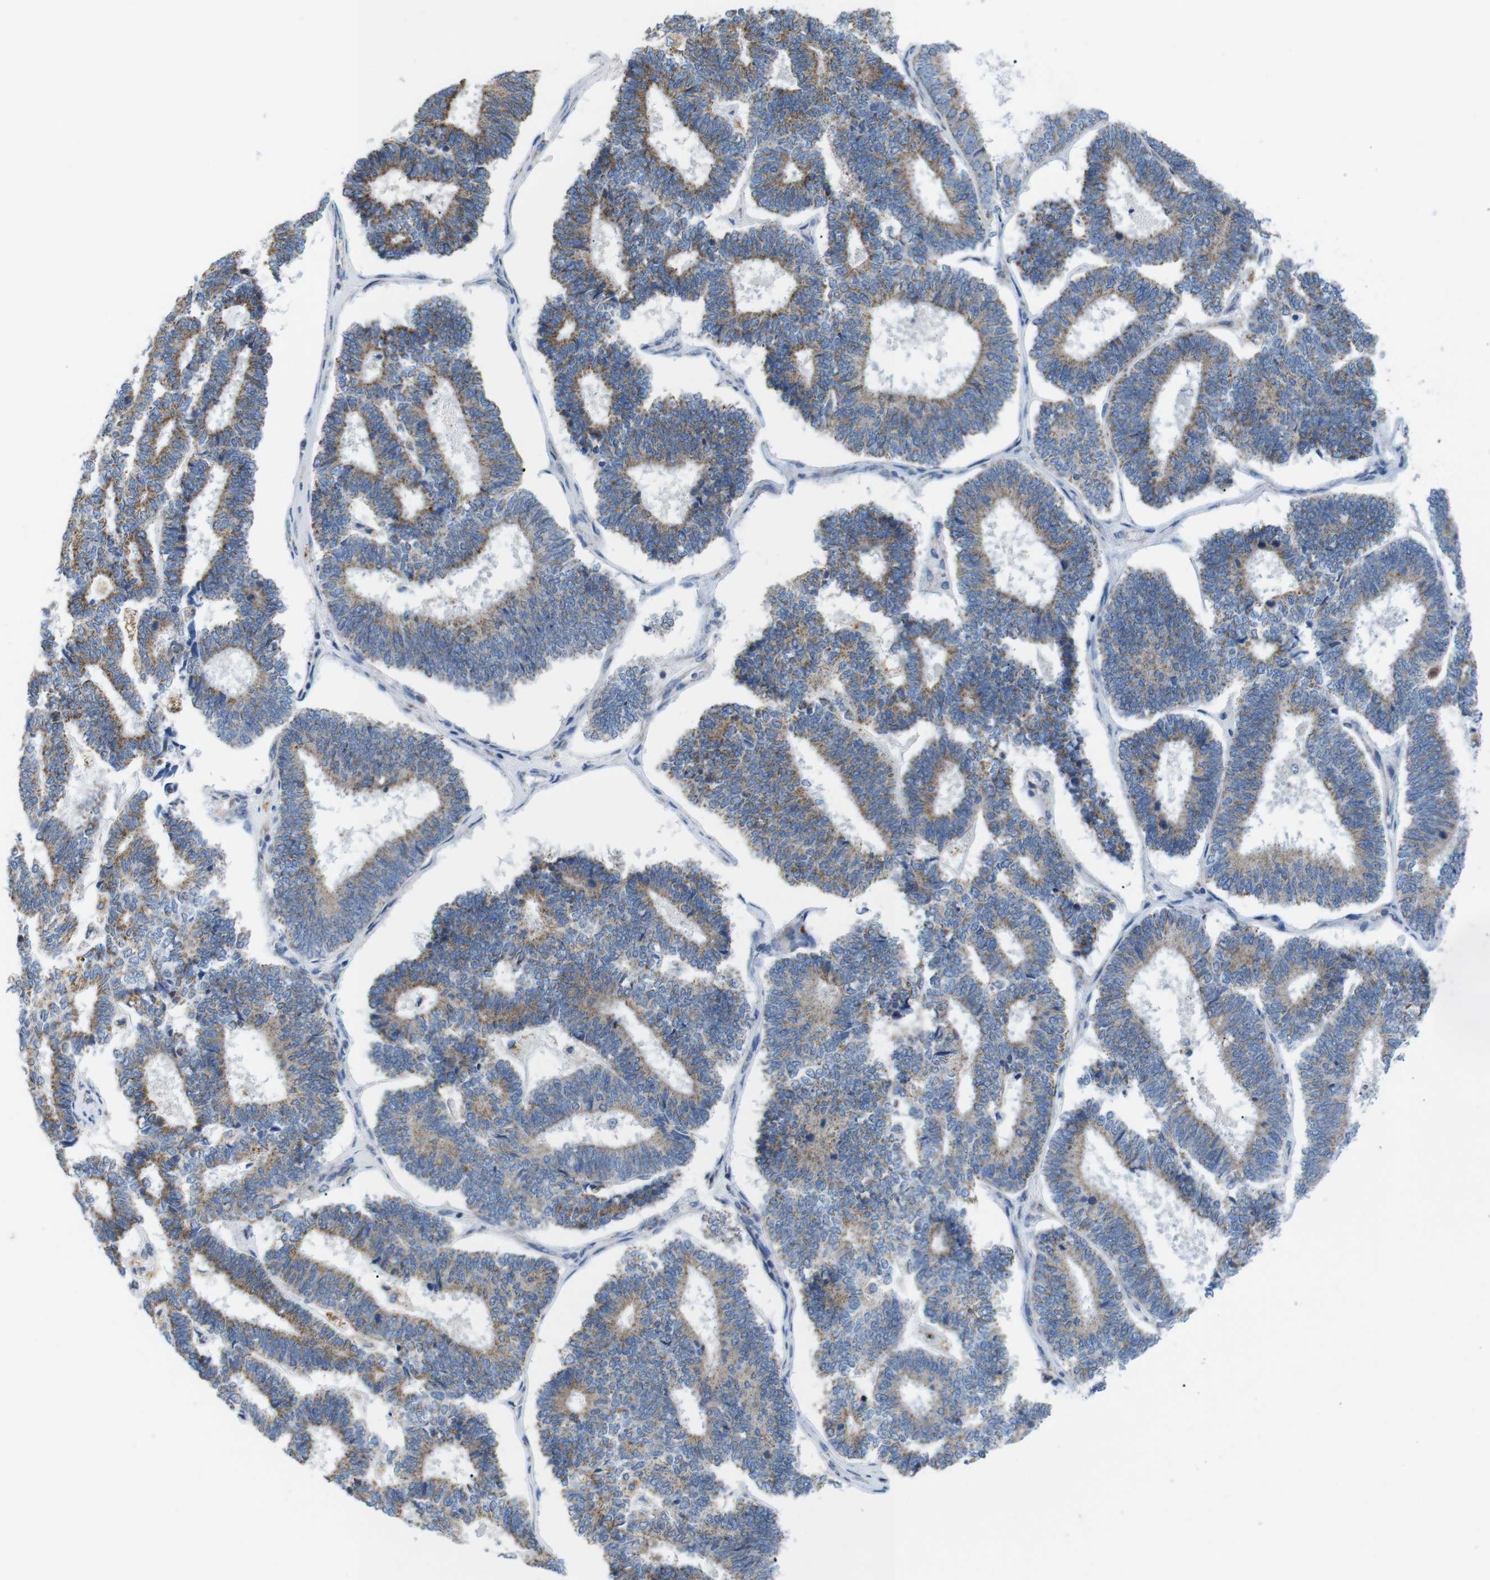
{"staining": {"intensity": "moderate", "quantity": ">75%", "location": "cytoplasmic/membranous"}, "tissue": "endometrial cancer", "cell_type": "Tumor cells", "image_type": "cancer", "snomed": [{"axis": "morphology", "description": "Adenocarcinoma, NOS"}, {"axis": "topography", "description": "Endometrium"}], "caption": "A photomicrograph of human adenocarcinoma (endometrial) stained for a protein reveals moderate cytoplasmic/membranous brown staining in tumor cells.", "gene": "F2RL1", "patient": {"sex": "female", "age": 70}}